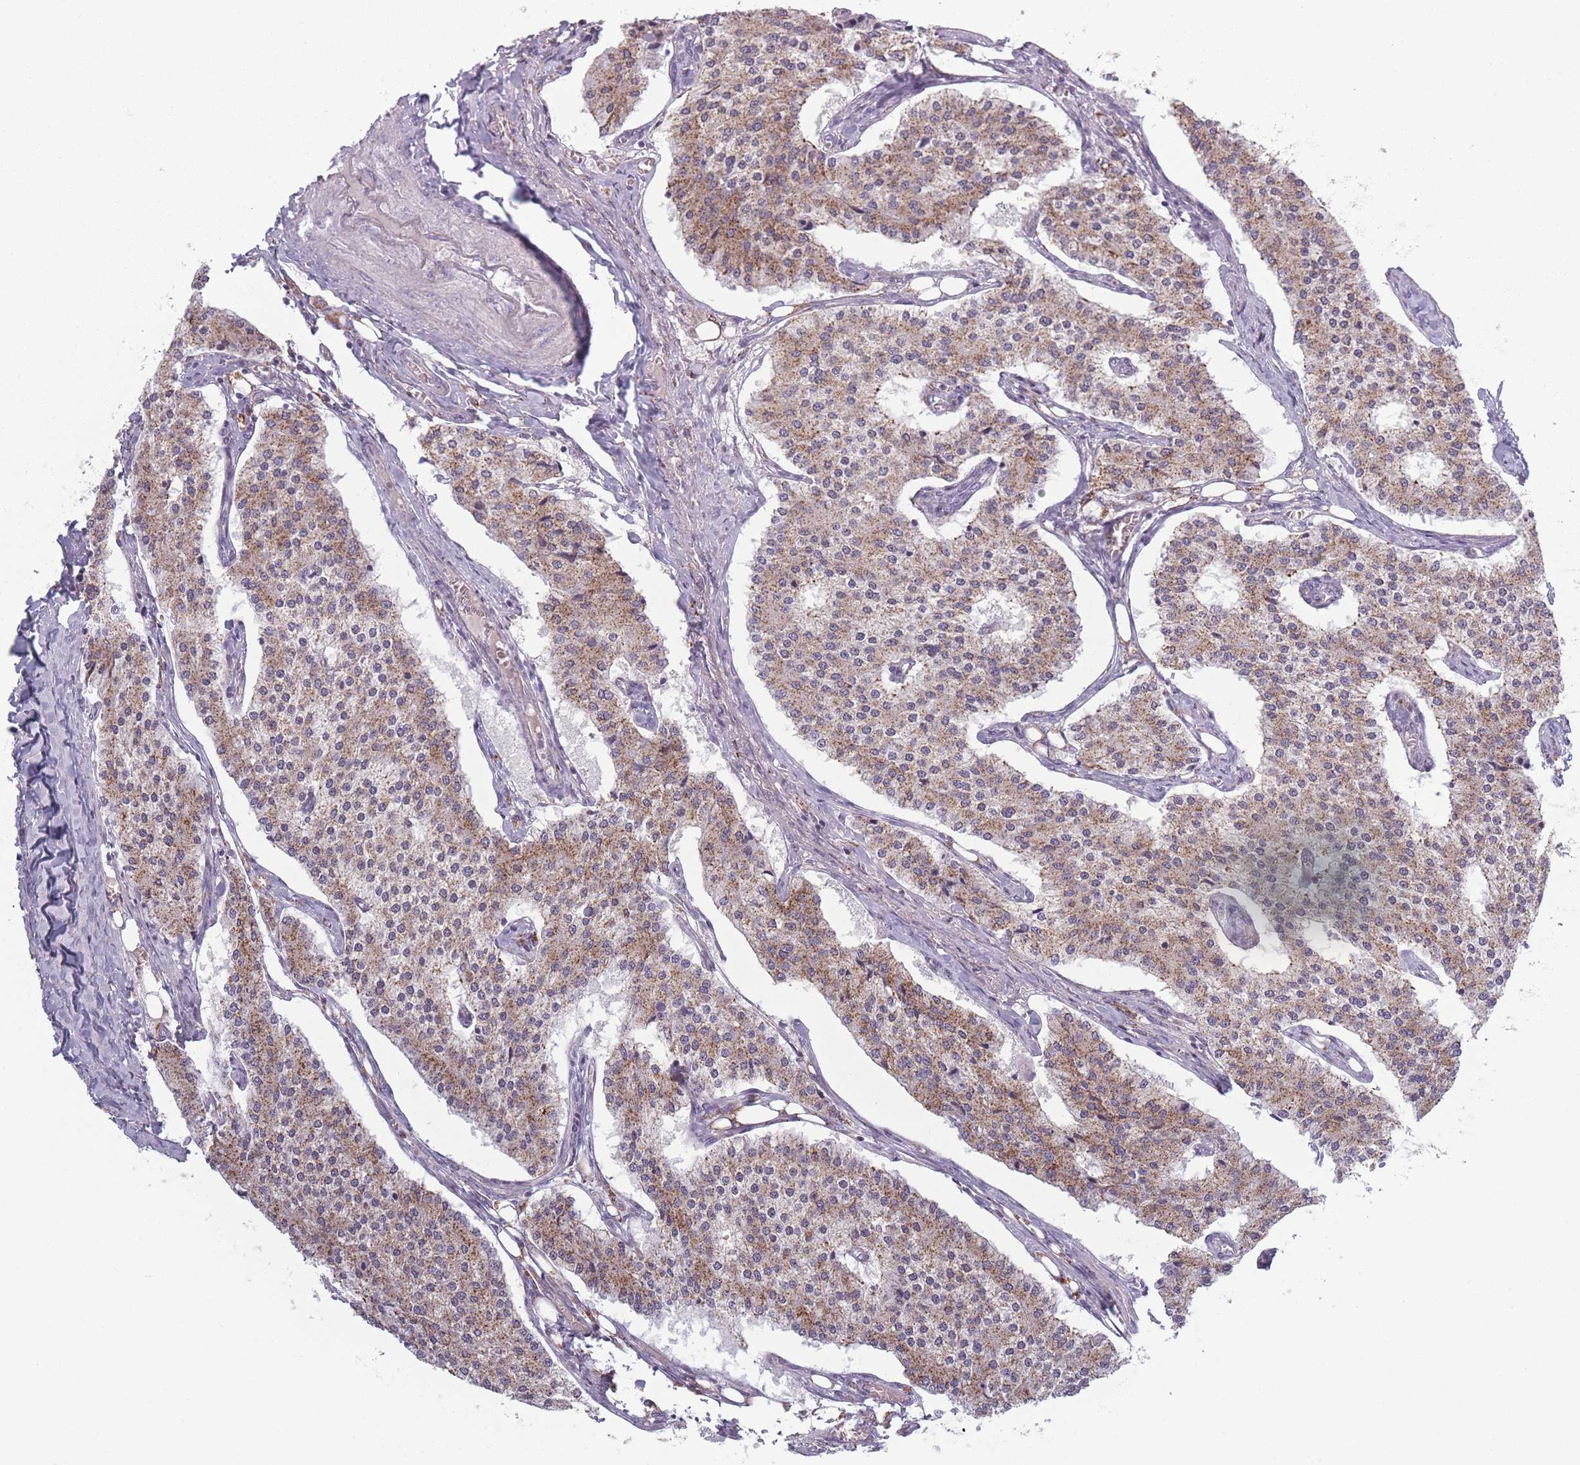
{"staining": {"intensity": "moderate", "quantity": ">75%", "location": "cytoplasmic/membranous"}, "tissue": "carcinoid", "cell_type": "Tumor cells", "image_type": "cancer", "snomed": [{"axis": "morphology", "description": "Carcinoid, malignant, NOS"}, {"axis": "topography", "description": "Colon"}], "caption": "A high-resolution image shows immunohistochemistry (IHC) staining of carcinoid (malignant), which shows moderate cytoplasmic/membranous staining in approximately >75% of tumor cells.", "gene": "PEX11B", "patient": {"sex": "female", "age": 52}}